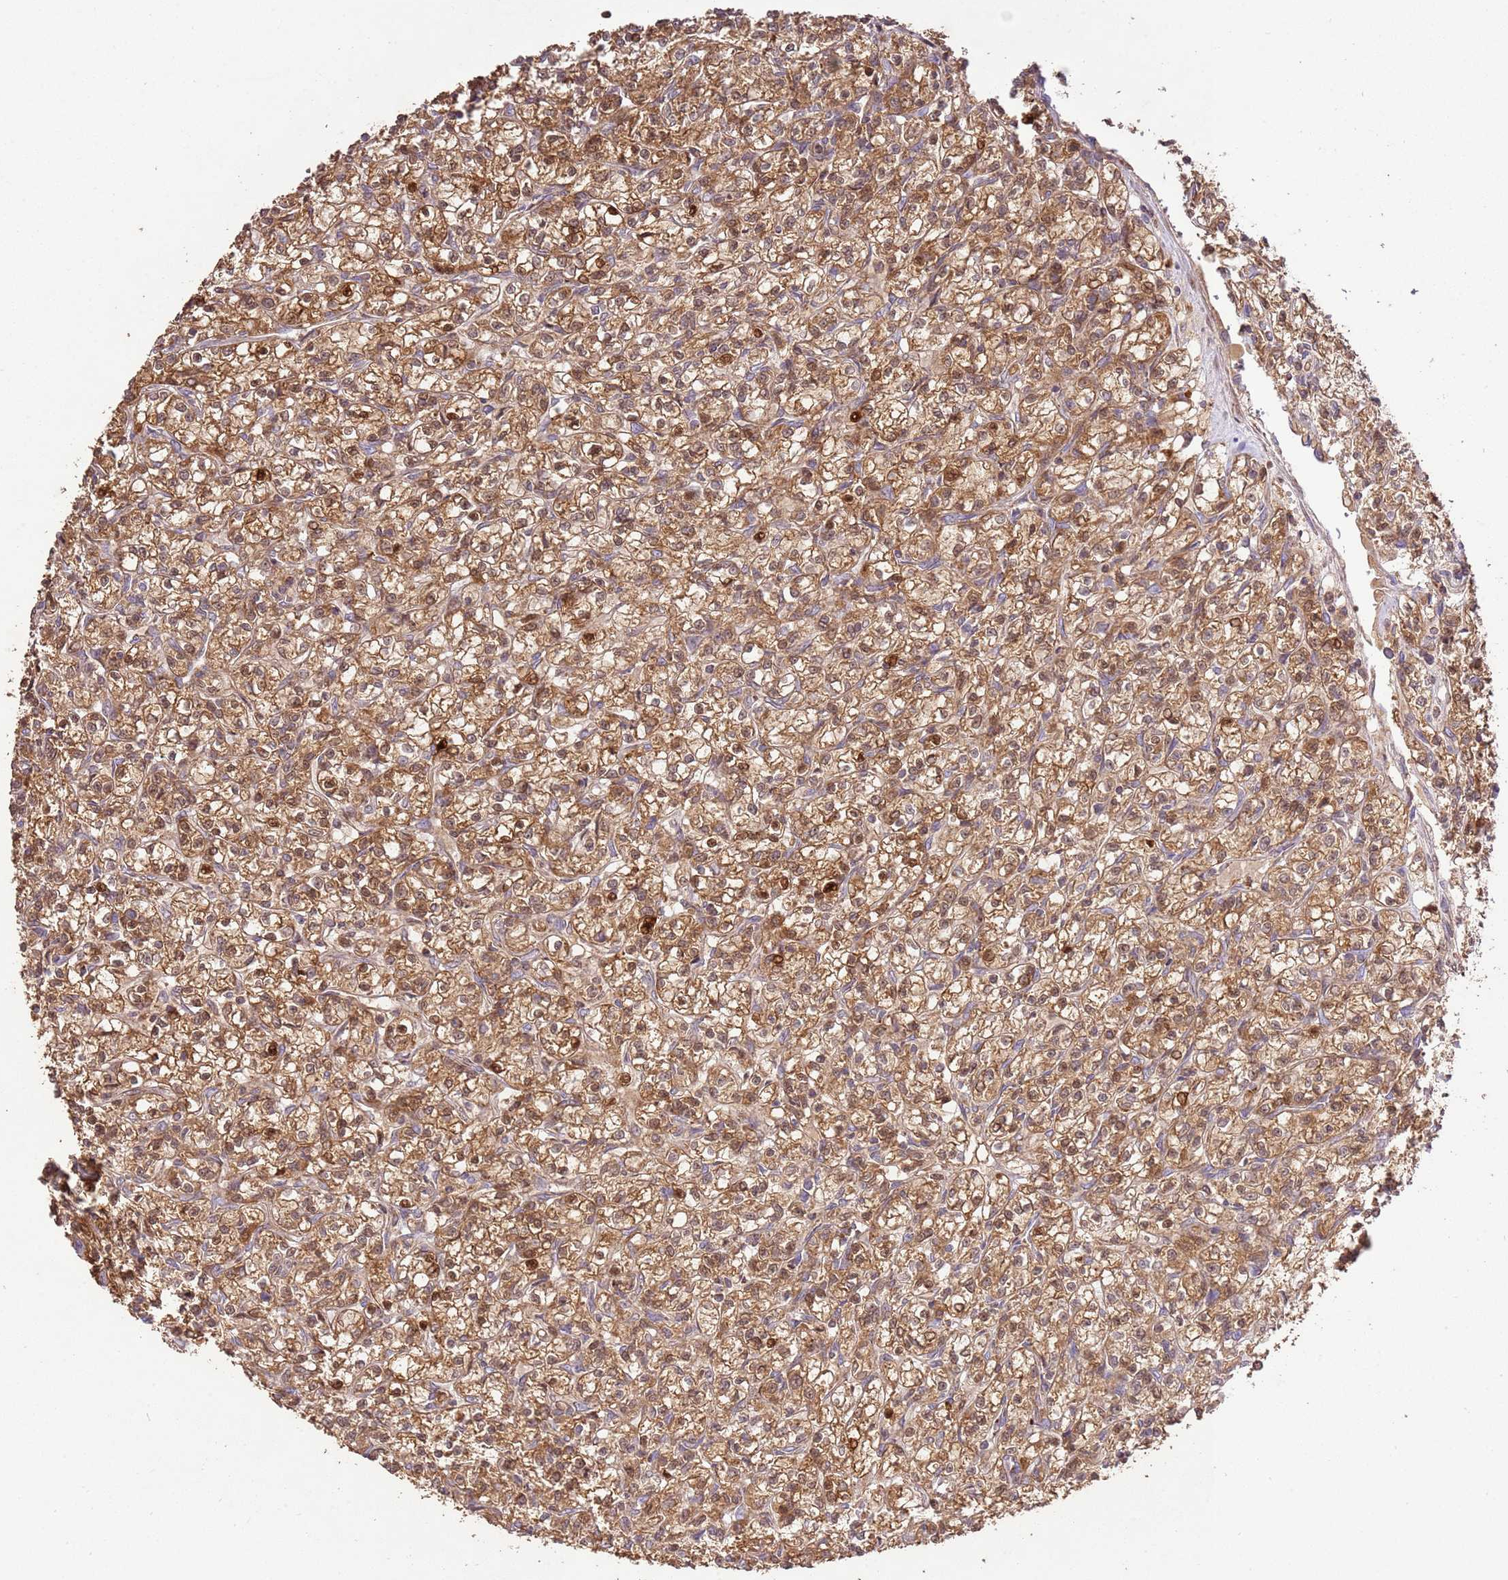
{"staining": {"intensity": "moderate", "quantity": ">75%", "location": "cytoplasmic/membranous"}, "tissue": "renal cancer", "cell_type": "Tumor cells", "image_type": "cancer", "snomed": [{"axis": "morphology", "description": "Adenocarcinoma, NOS"}, {"axis": "topography", "description": "Kidney"}], "caption": "A brown stain labels moderate cytoplasmic/membranous staining of a protein in human adenocarcinoma (renal) tumor cells.", "gene": "LRRC28", "patient": {"sex": "female", "age": 59}}